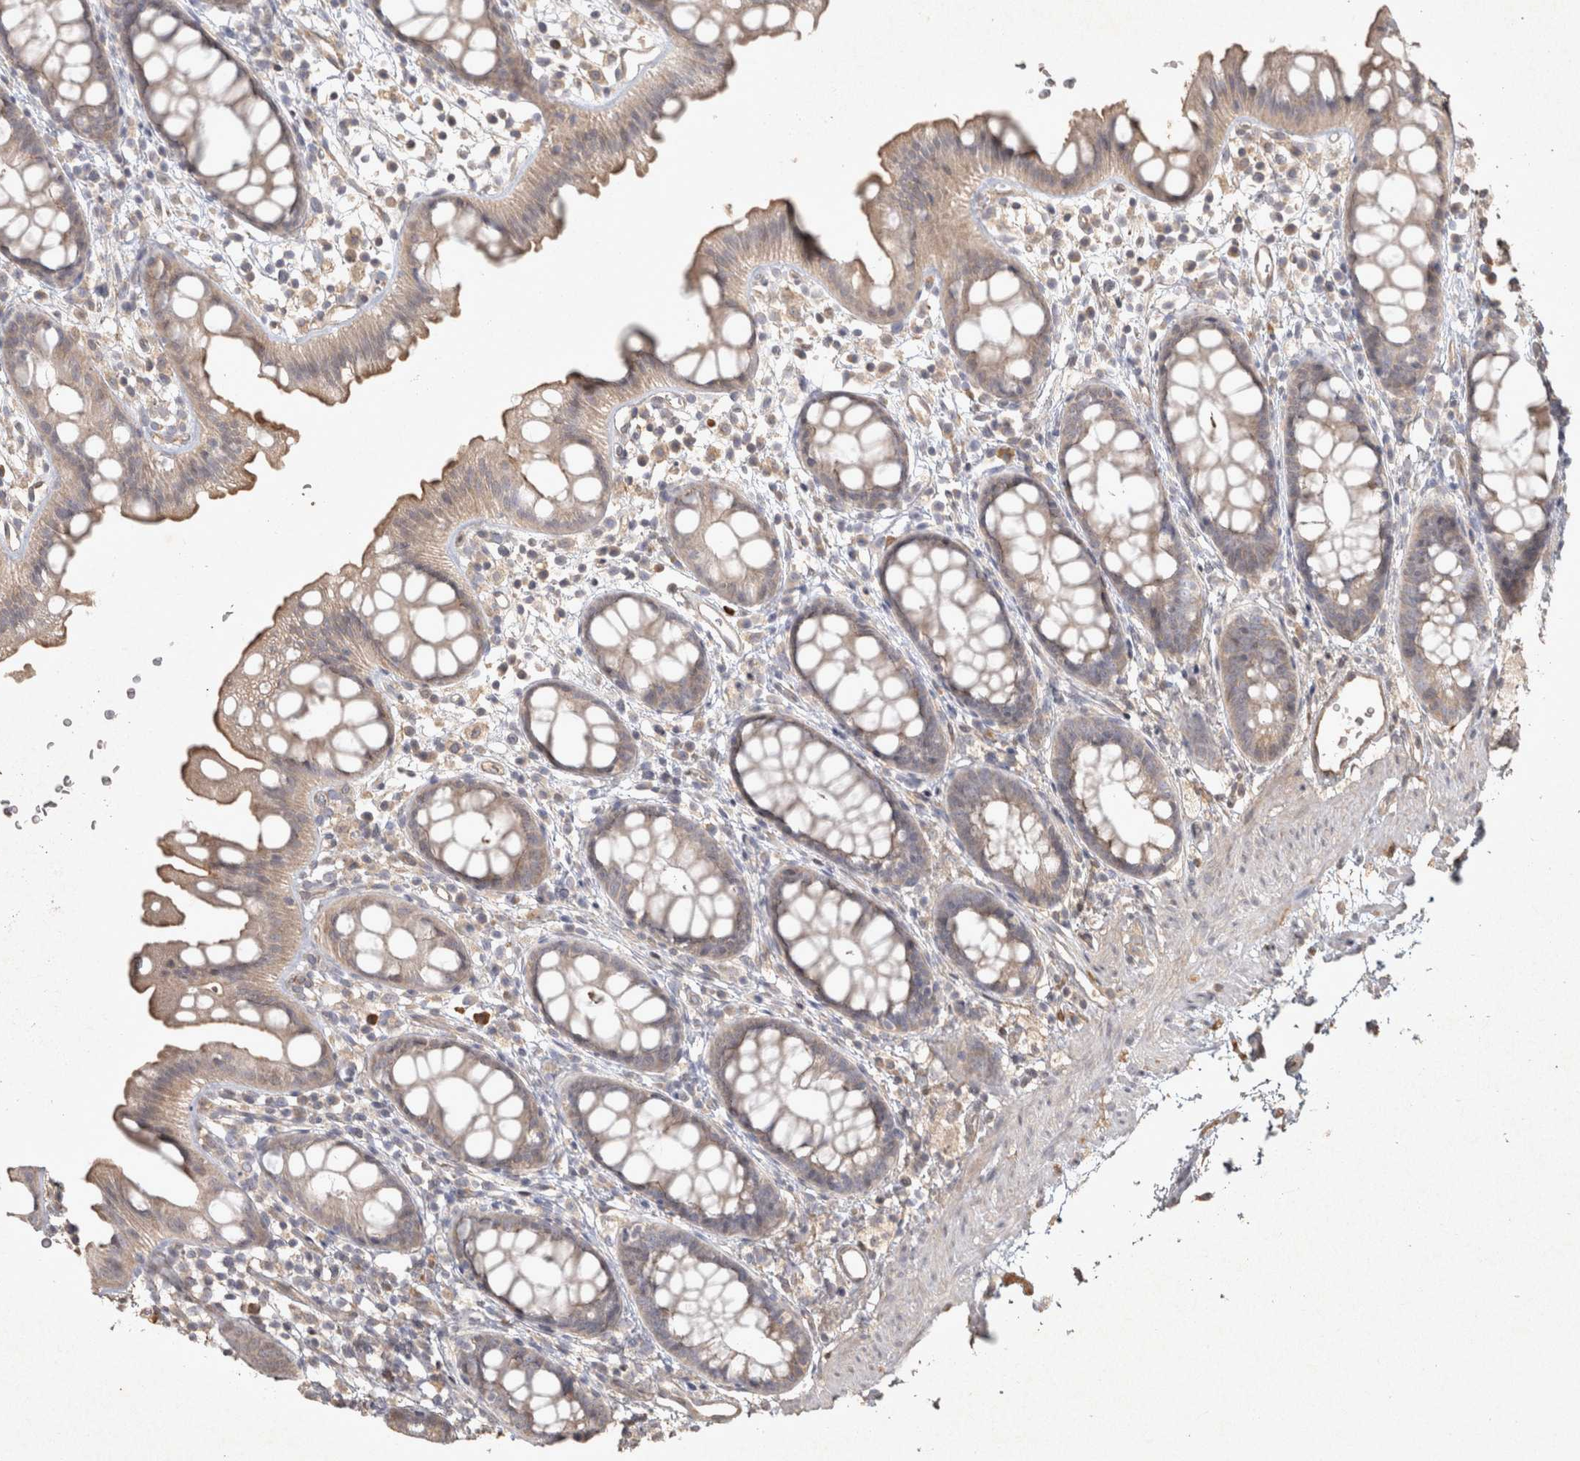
{"staining": {"intensity": "weak", "quantity": ">75%", "location": "cytoplasmic/membranous"}, "tissue": "rectum", "cell_type": "Glandular cells", "image_type": "normal", "snomed": [{"axis": "morphology", "description": "Normal tissue, NOS"}, {"axis": "topography", "description": "Rectum"}], "caption": "Approximately >75% of glandular cells in normal human rectum show weak cytoplasmic/membranous protein positivity as visualized by brown immunohistochemical staining.", "gene": "OSTN", "patient": {"sex": "female", "age": 65}}